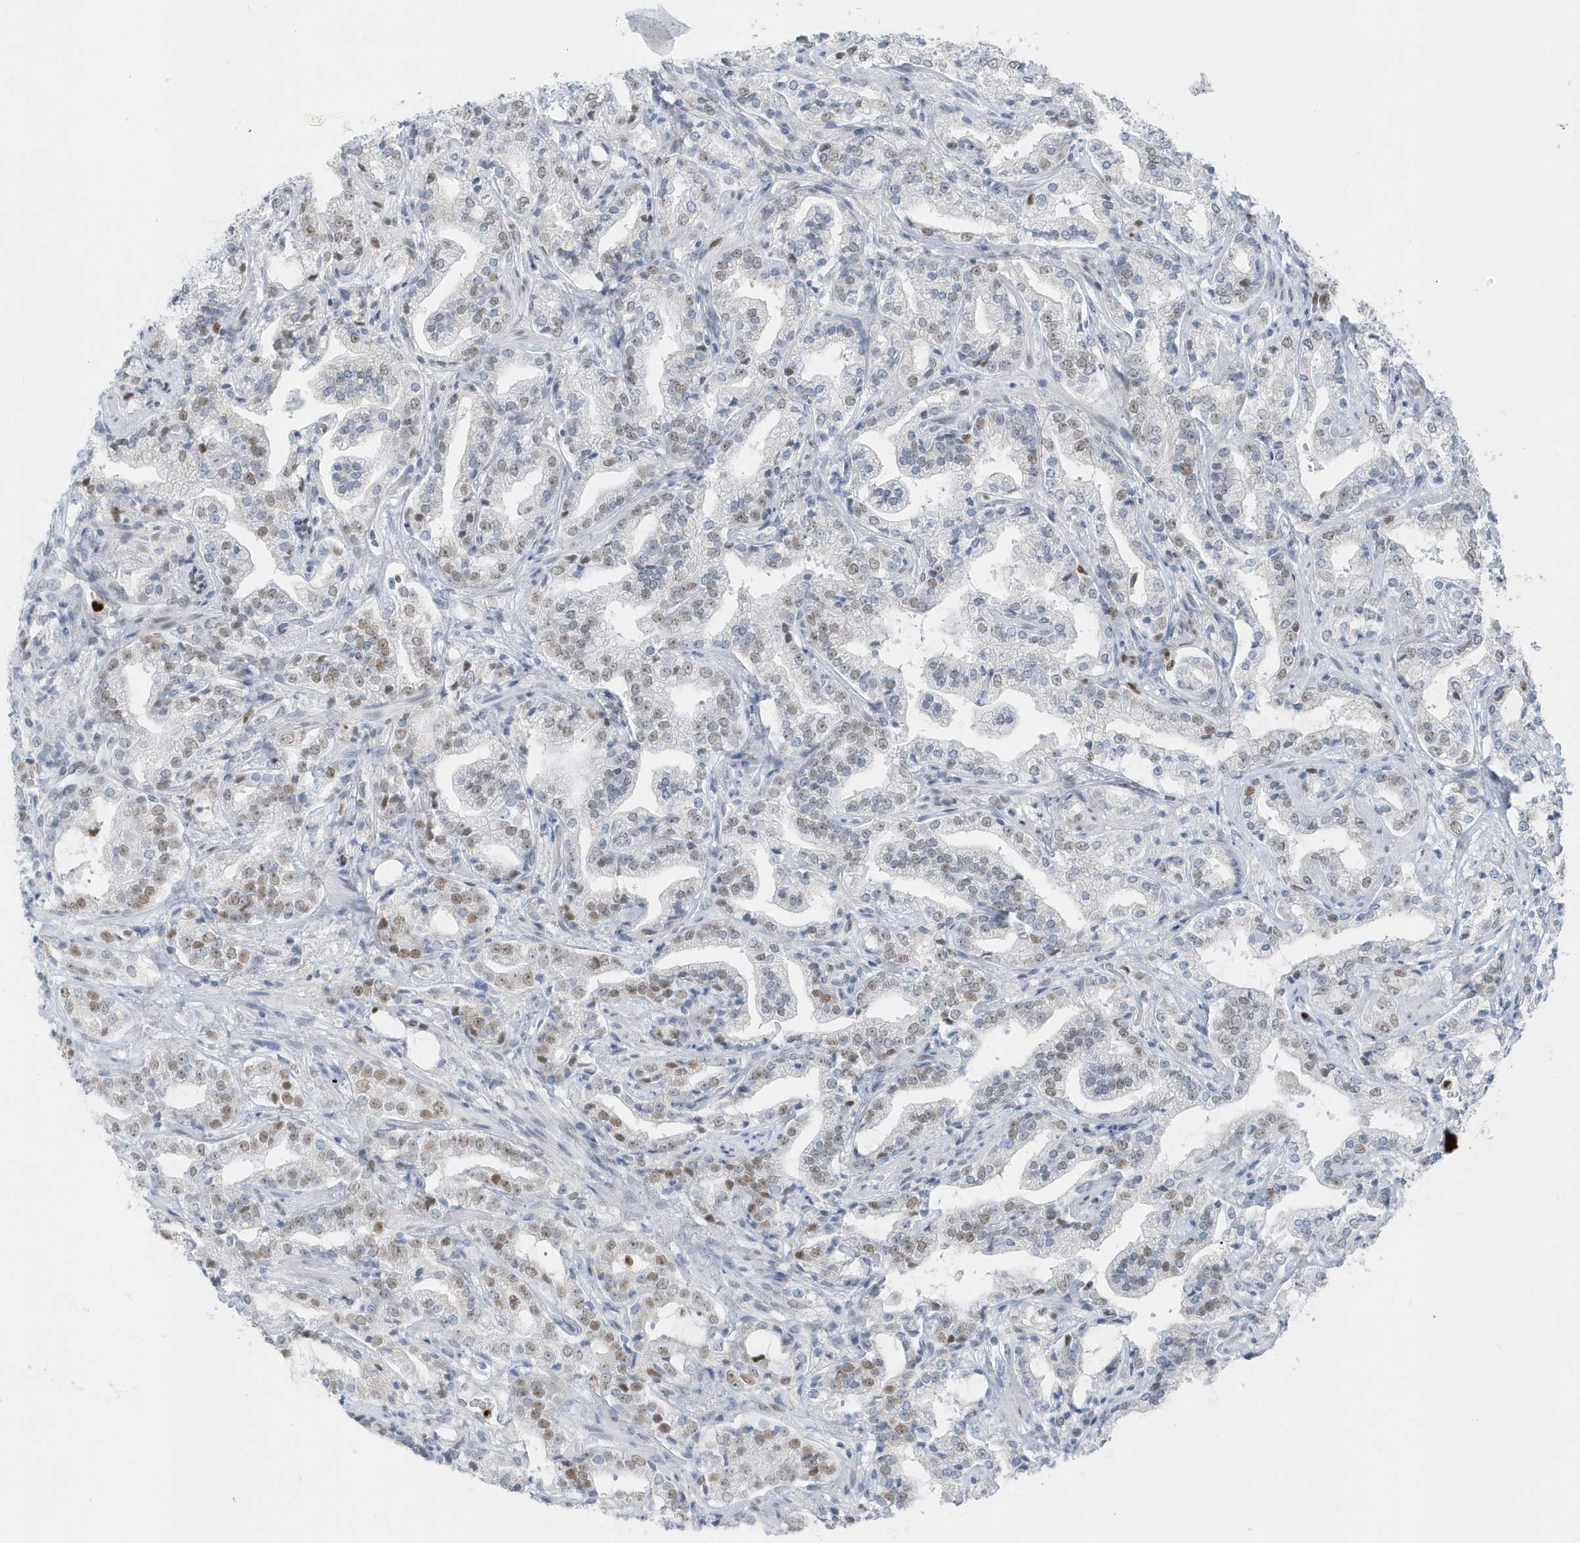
{"staining": {"intensity": "moderate", "quantity": "<25%", "location": "nuclear"}, "tissue": "prostate cancer", "cell_type": "Tumor cells", "image_type": "cancer", "snomed": [{"axis": "morphology", "description": "Adenocarcinoma, High grade"}, {"axis": "topography", "description": "Prostate"}], "caption": "DAB immunohistochemical staining of human prostate cancer exhibits moderate nuclear protein positivity in about <25% of tumor cells. (Stains: DAB (3,3'-diaminobenzidine) in brown, nuclei in blue, Microscopy: brightfield microscopy at high magnification).", "gene": "SMIM34", "patient": {"sex": "male", "age": 64}}